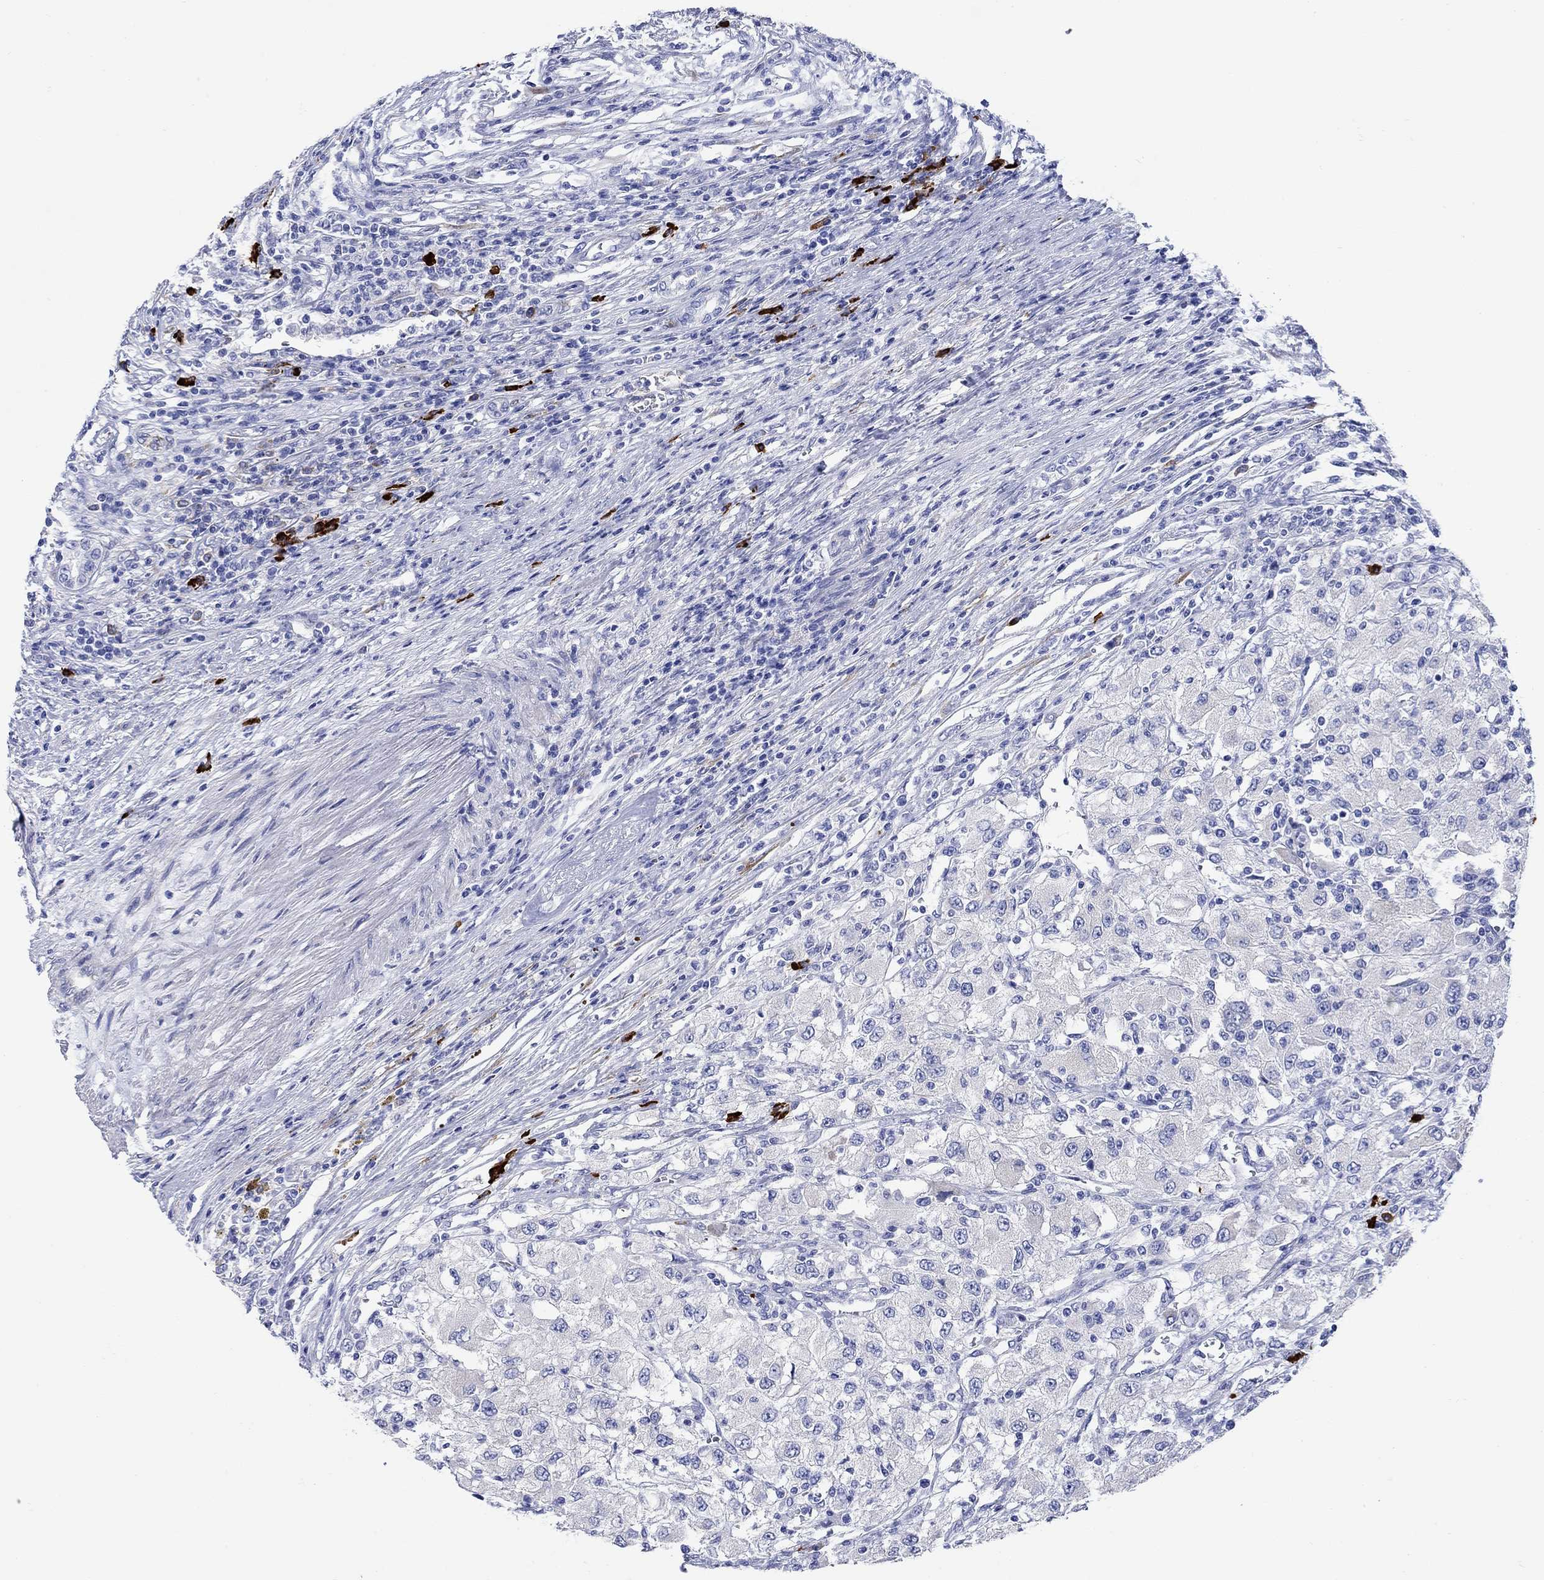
{"staining": {"intensity": "negative", "quantity": "none", "location": "none"}, "tissue": "renal cancer", "cell_type": "Tumor cells", "image_type": "cancer", "snomed": [{"axis": "morphology", "description": "Adenocarcinoma, NOS"}, {"axis": "topography", "description": "Kidney"}], "caption": "High power microscopy histopathology image of an immunohistochemistry (IHC) micrograph of adenocarcinoma (renal), revealing no significant positivity in tumor cells.", "gene": "P2RY6", "patient": {"sex": "female", "age": 67}}